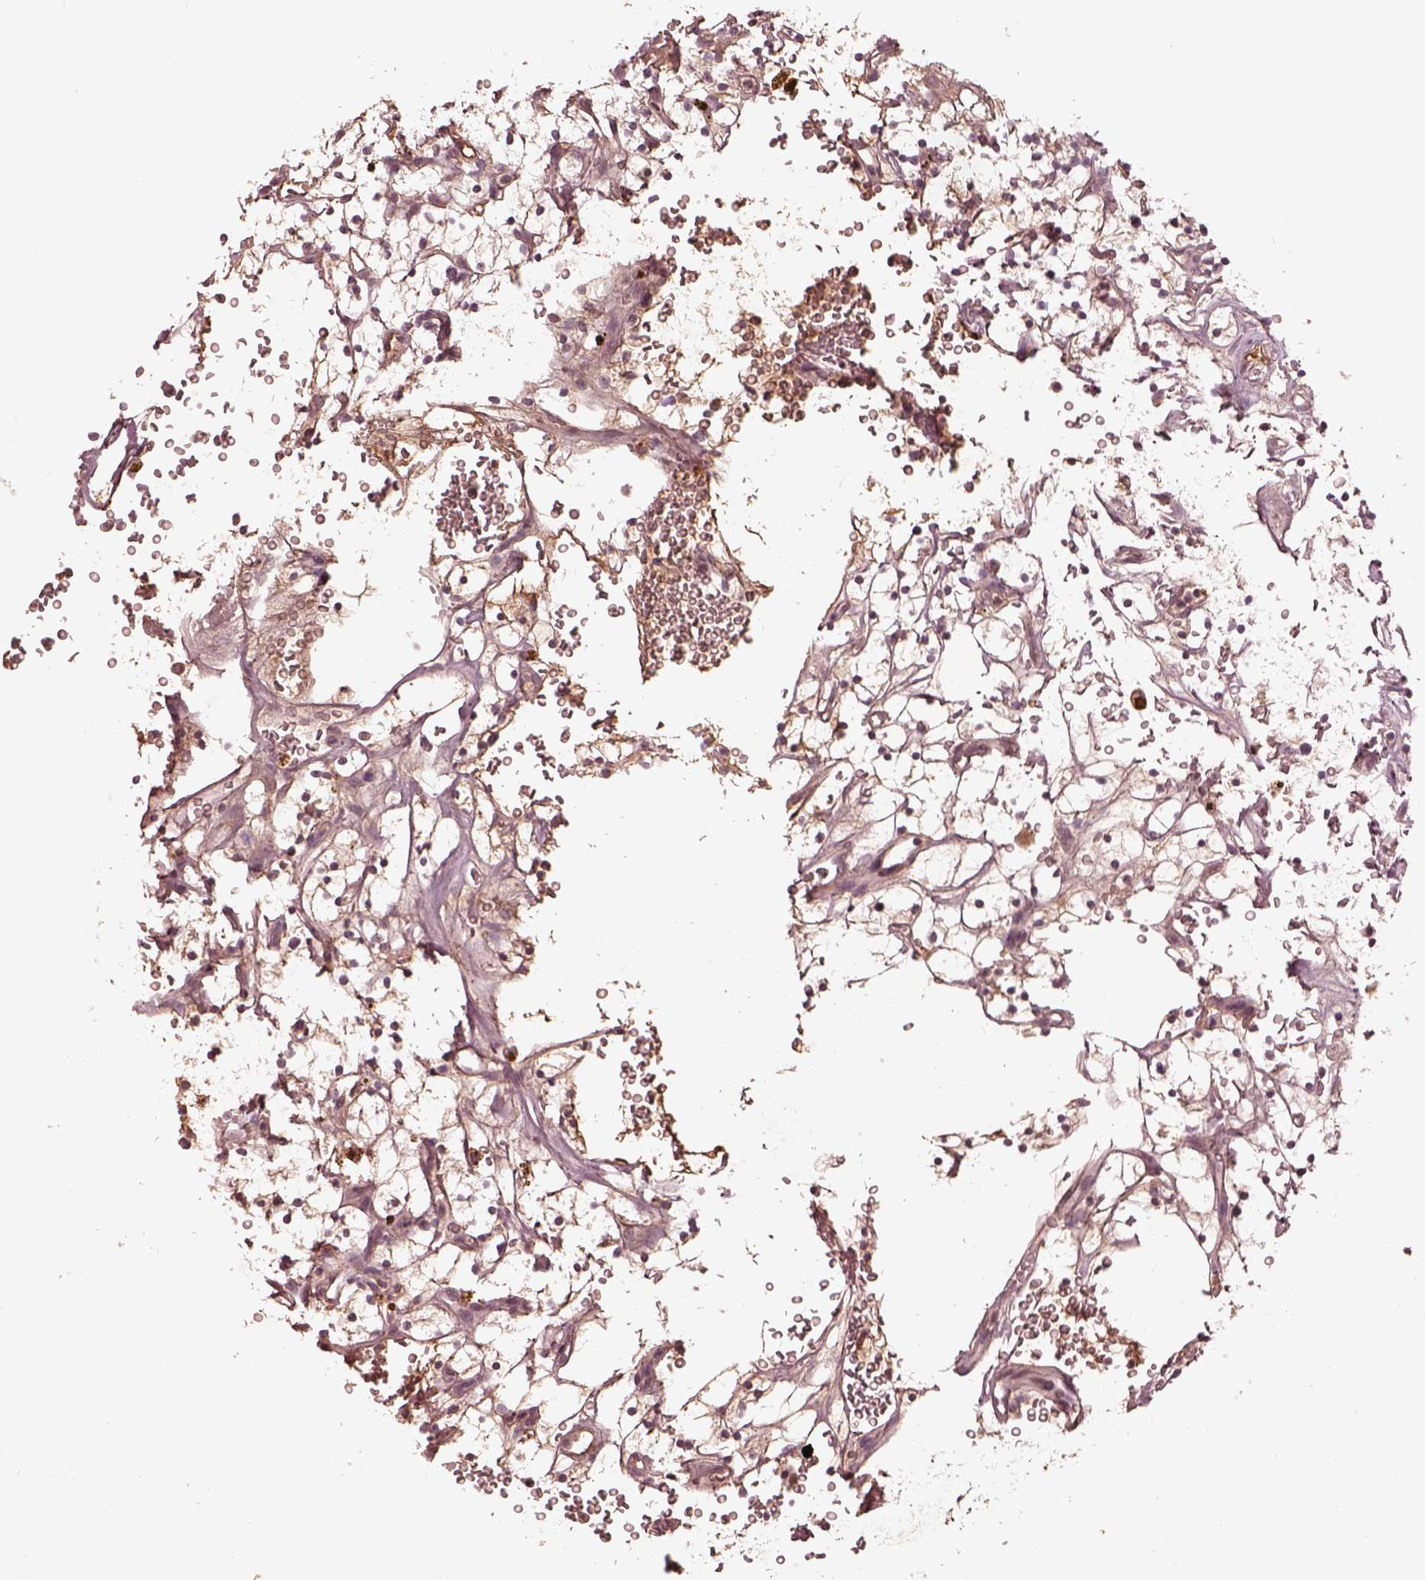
{"staining": {"intensity": "negative", "quantity": "none", "location": "none"}, "tissue": "renal cancer", "cell_type": "Tumor cells", "image_type": "cancer", "snomed": [{"axis": "morphology", "description": "Adenocarcinoma, NOS"}, {"axis": "topography", "description": "Kidney"}], "caption": "This is an immunohistochemistry image of human renal cancer (adenocarcinoma). There is no positivity in tumor cells.", "gene": "TF", "patient": {"sex": "female", "age": 64}}